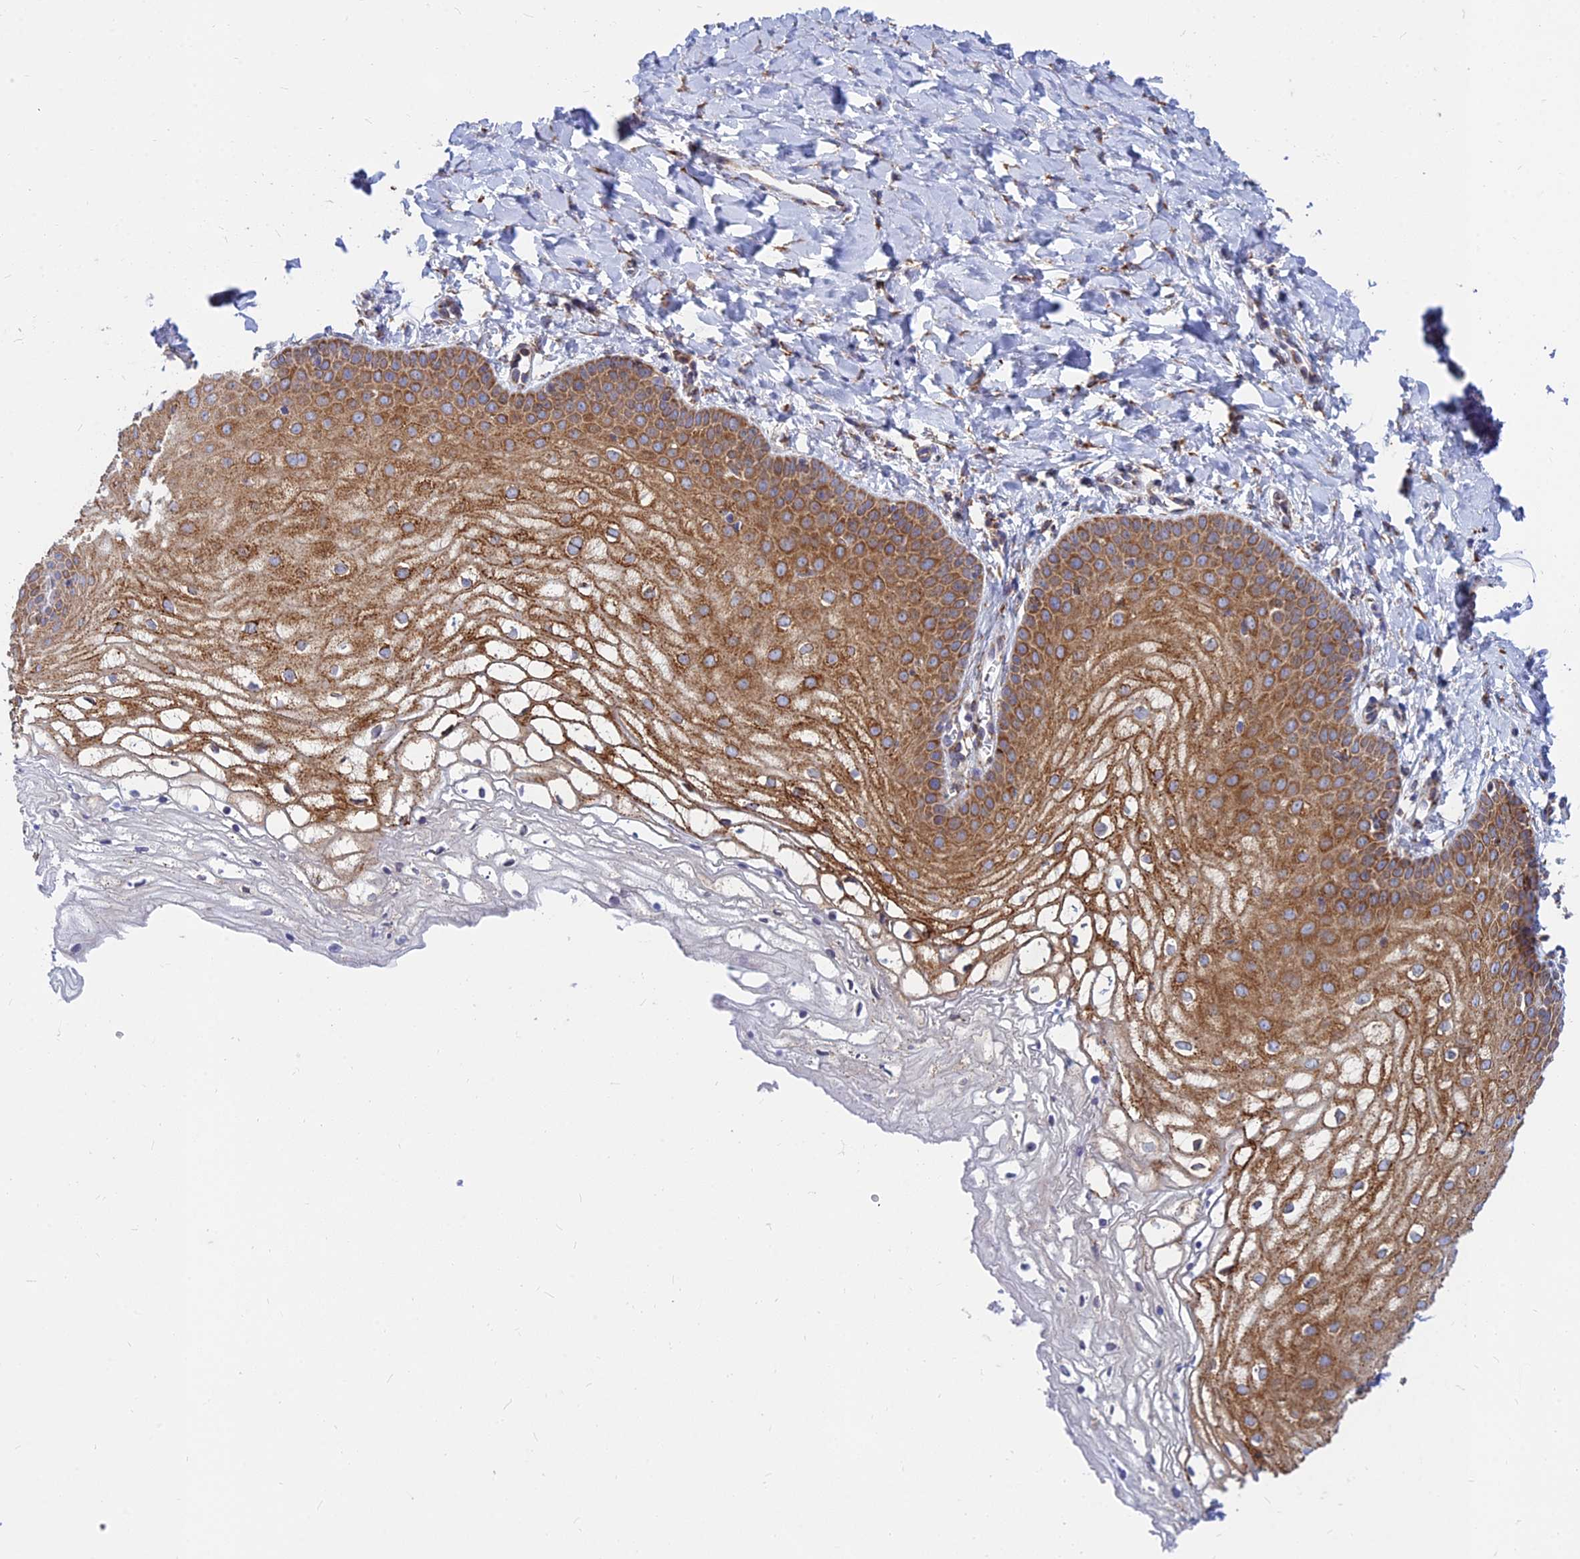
{"staining": {"intensity": "strong", "quantity": ">75%", "location": "cytoplasmic/membranous"}, "tissue": "vagina", "cell_type": "Squamous epithelial cells", "image_type": "normal", "snomed": [{"axis": "morphology", "description": "Normal tissue, NOS"}, {"axis": "topography", "description": "Vagina"}], "caption": "Immunohistochemical staining of normal human vagina reveals high levels of strong cytoplasmic/membranous staining in about >75% of squamous epithelial cells.", "gene": "CCT6A", "patient": {"sex": "female", "age": 68}}